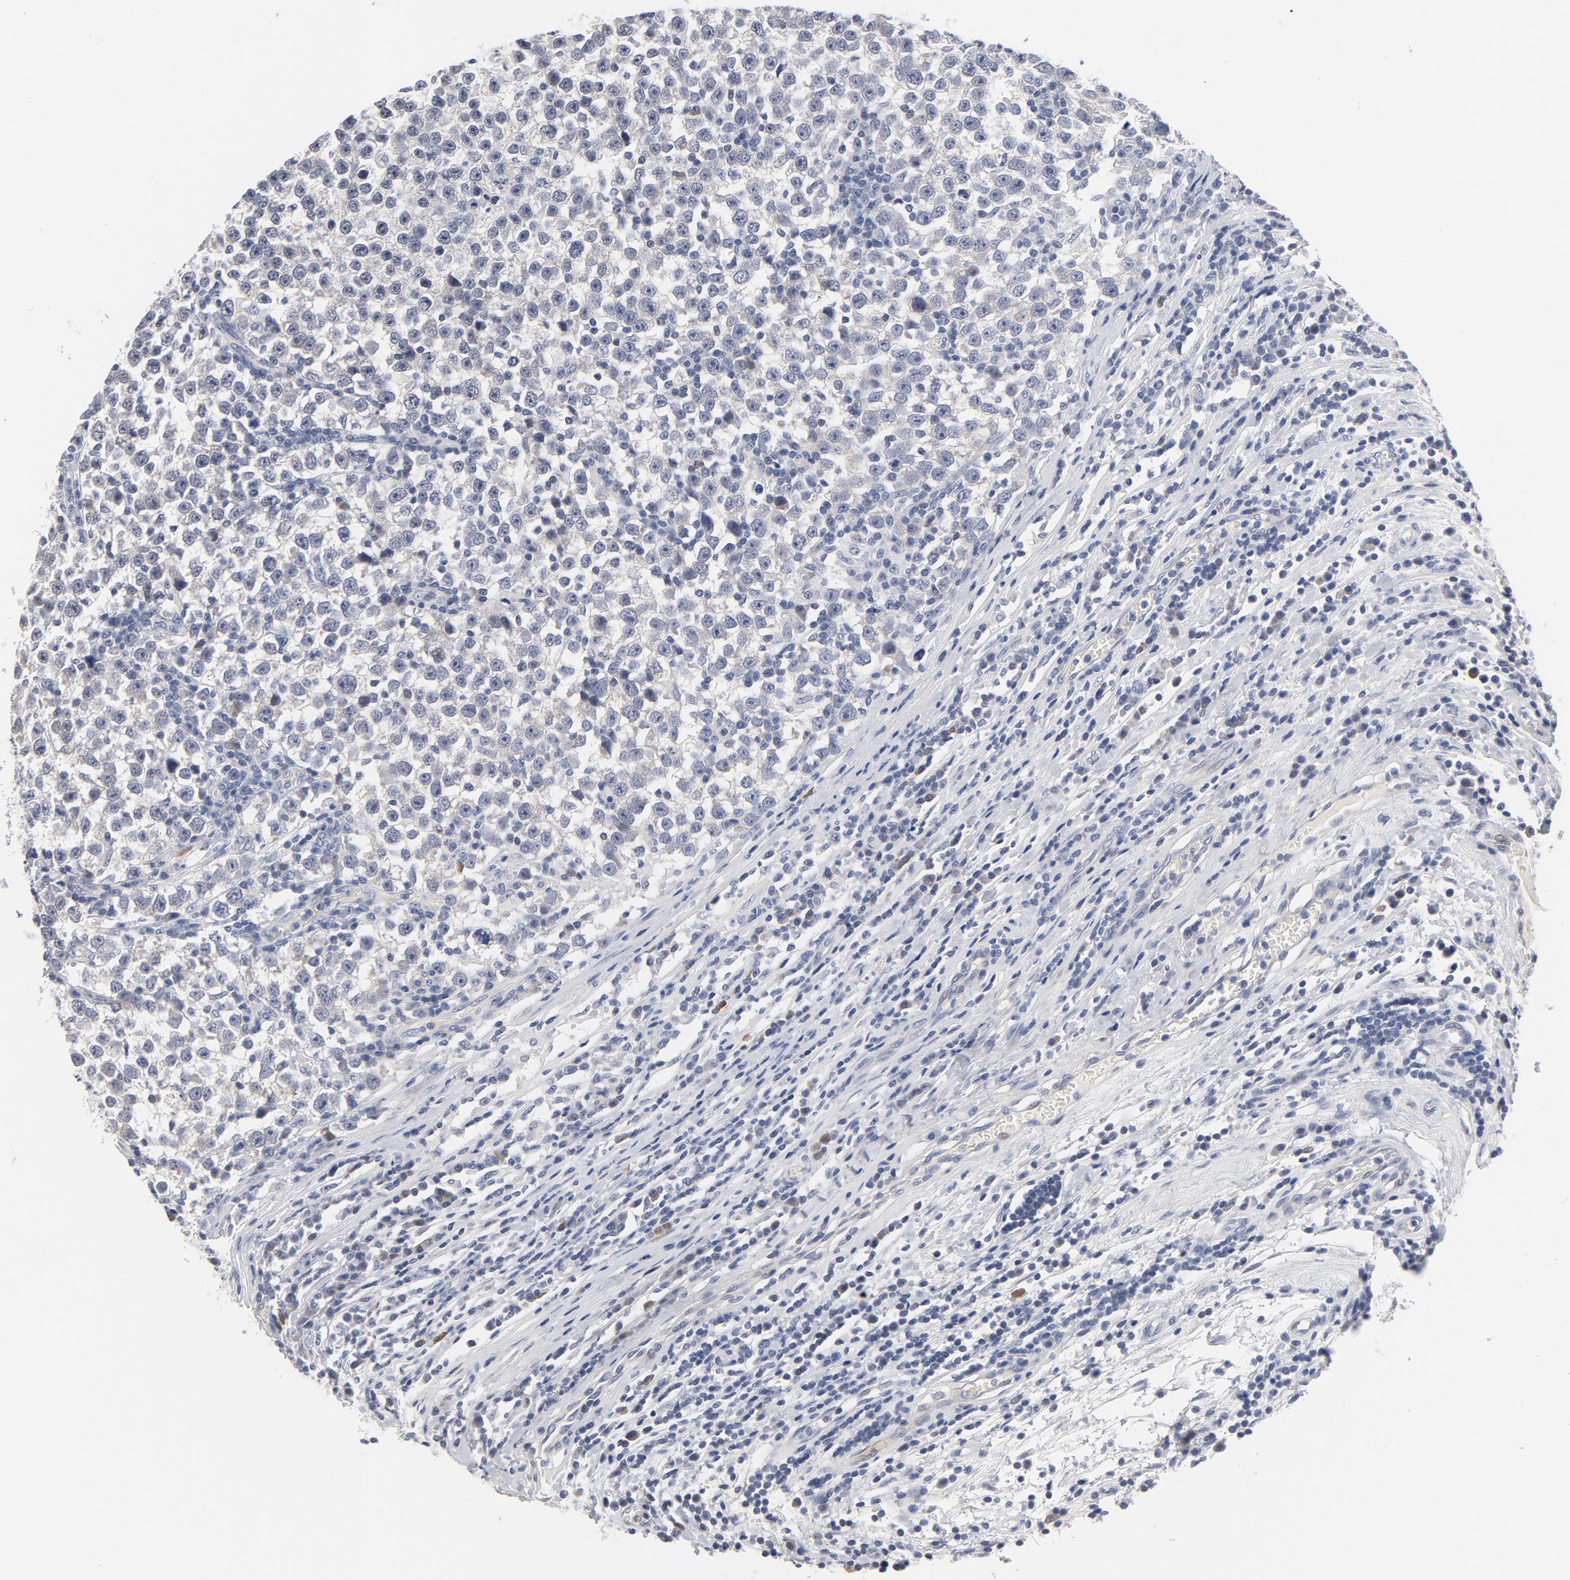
{"staining": {"intensity": "negative", "quantity": "none", "location": "none"}, "tissue": "testis cancer", "cell_type": "Tumor cells", "image_type": "cancer", "snomed": [{"axis": "morphology", "description": "Seminoma, NOS"}, {"axis": "topography", "description": "Testis"}], "caption": "Testis cancer stained for a protein using immunohistochemistry (IHC) displays no staining tumor cells.", "gene": "KCNK13", "patient": {"sex": "male", "age": 43}}